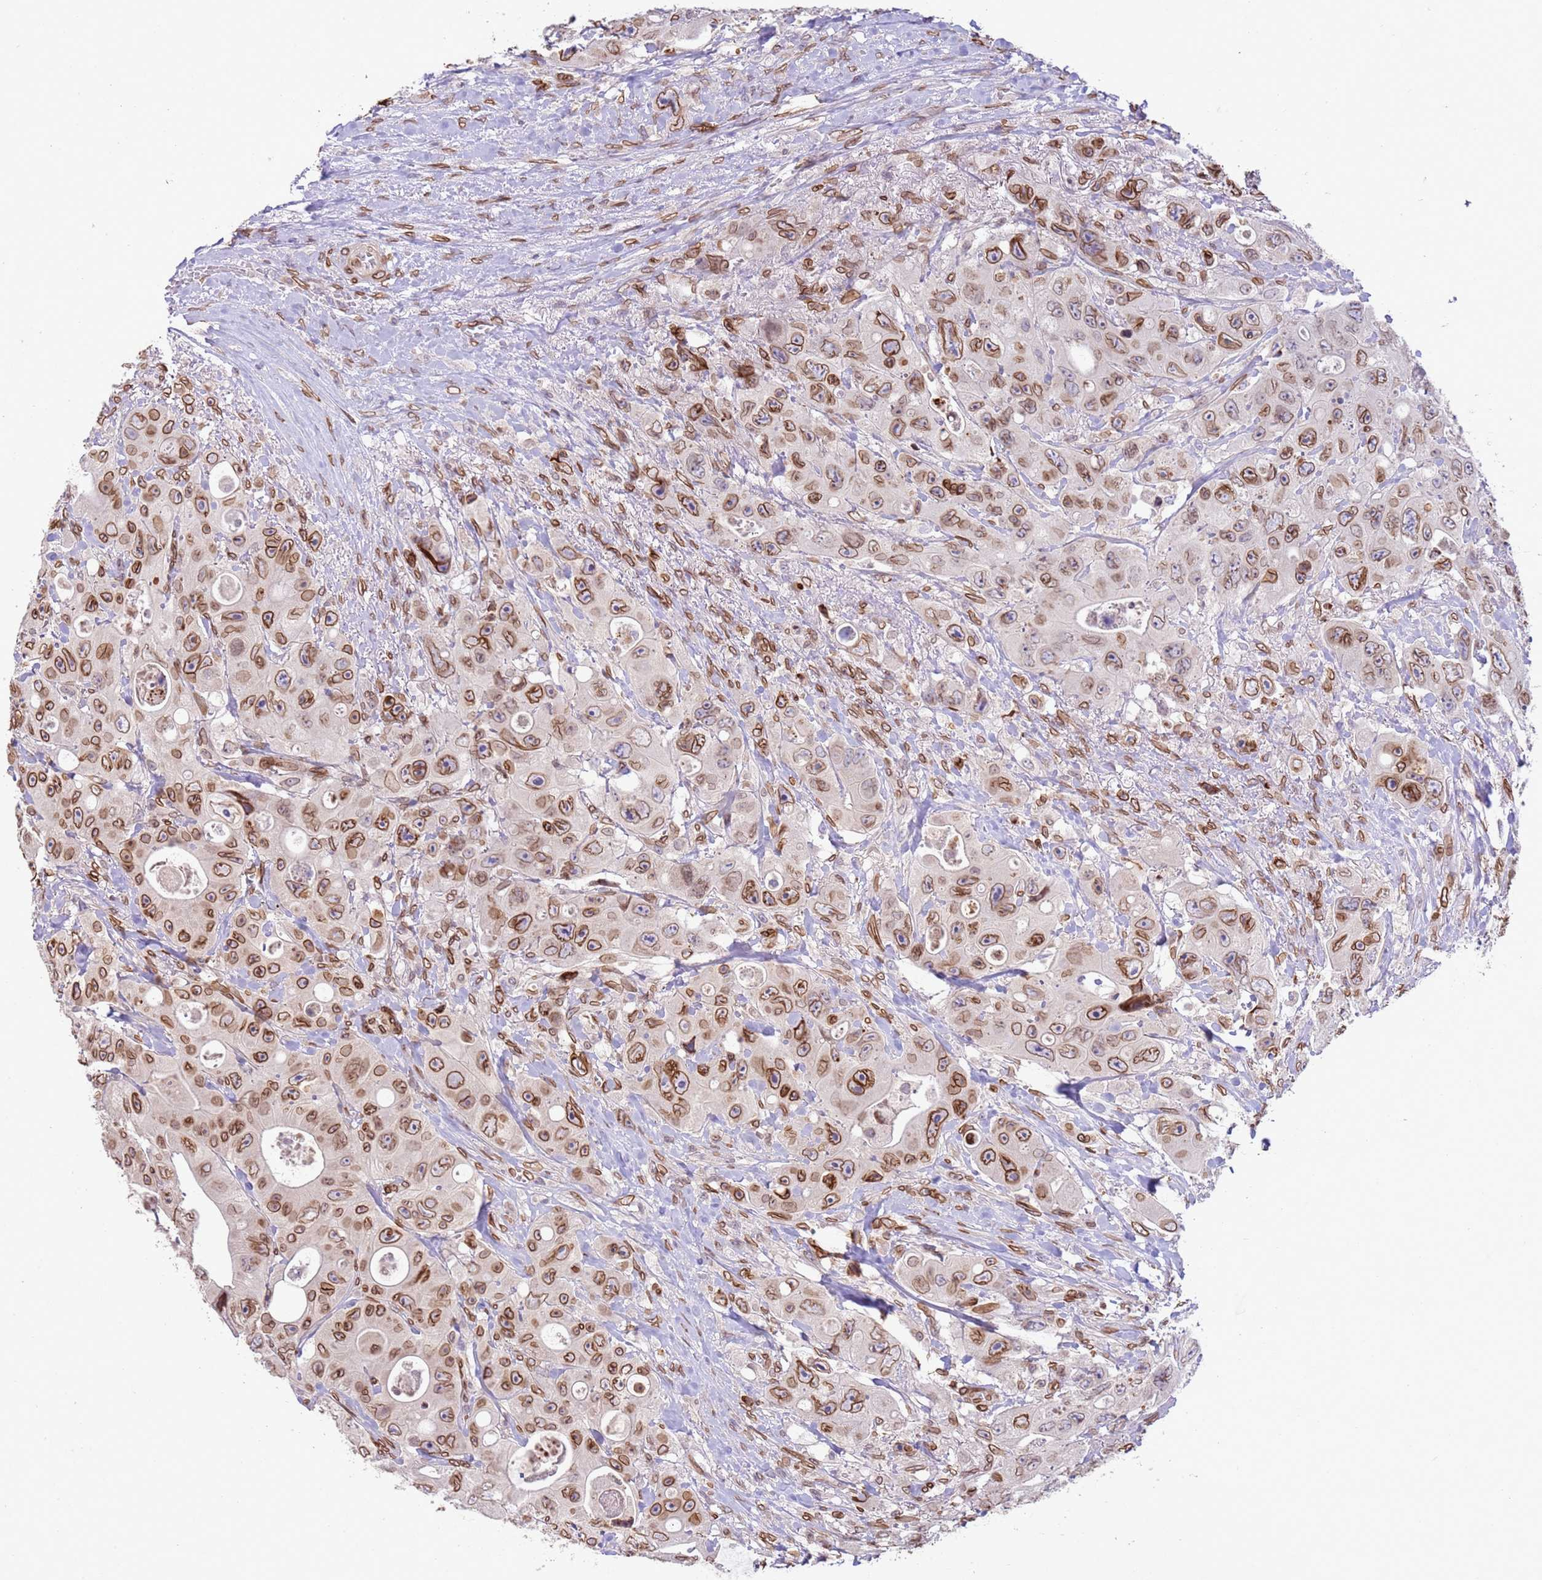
{"staining": {"intensity": "moderate", "quantity": ">75%", "location": "cytoplasmic/membranous,nuclear"}, "tissue": "colorectal cancer", "cell_type": "Tumor cells", "image_type": "cancer", "snomed": [{"axis": "morphology", "description": "Adenocarcinoma, NOS"}, {"axis": "topography", "description": "Colon"}], "caption": "A brown stain labels moderate cytoplasmic/membranous and nuclear staining of a protein in human colorectal cancer tumor cells.", "gene": "TMEM47", "patient": {"sex": "female", "age": 46}}